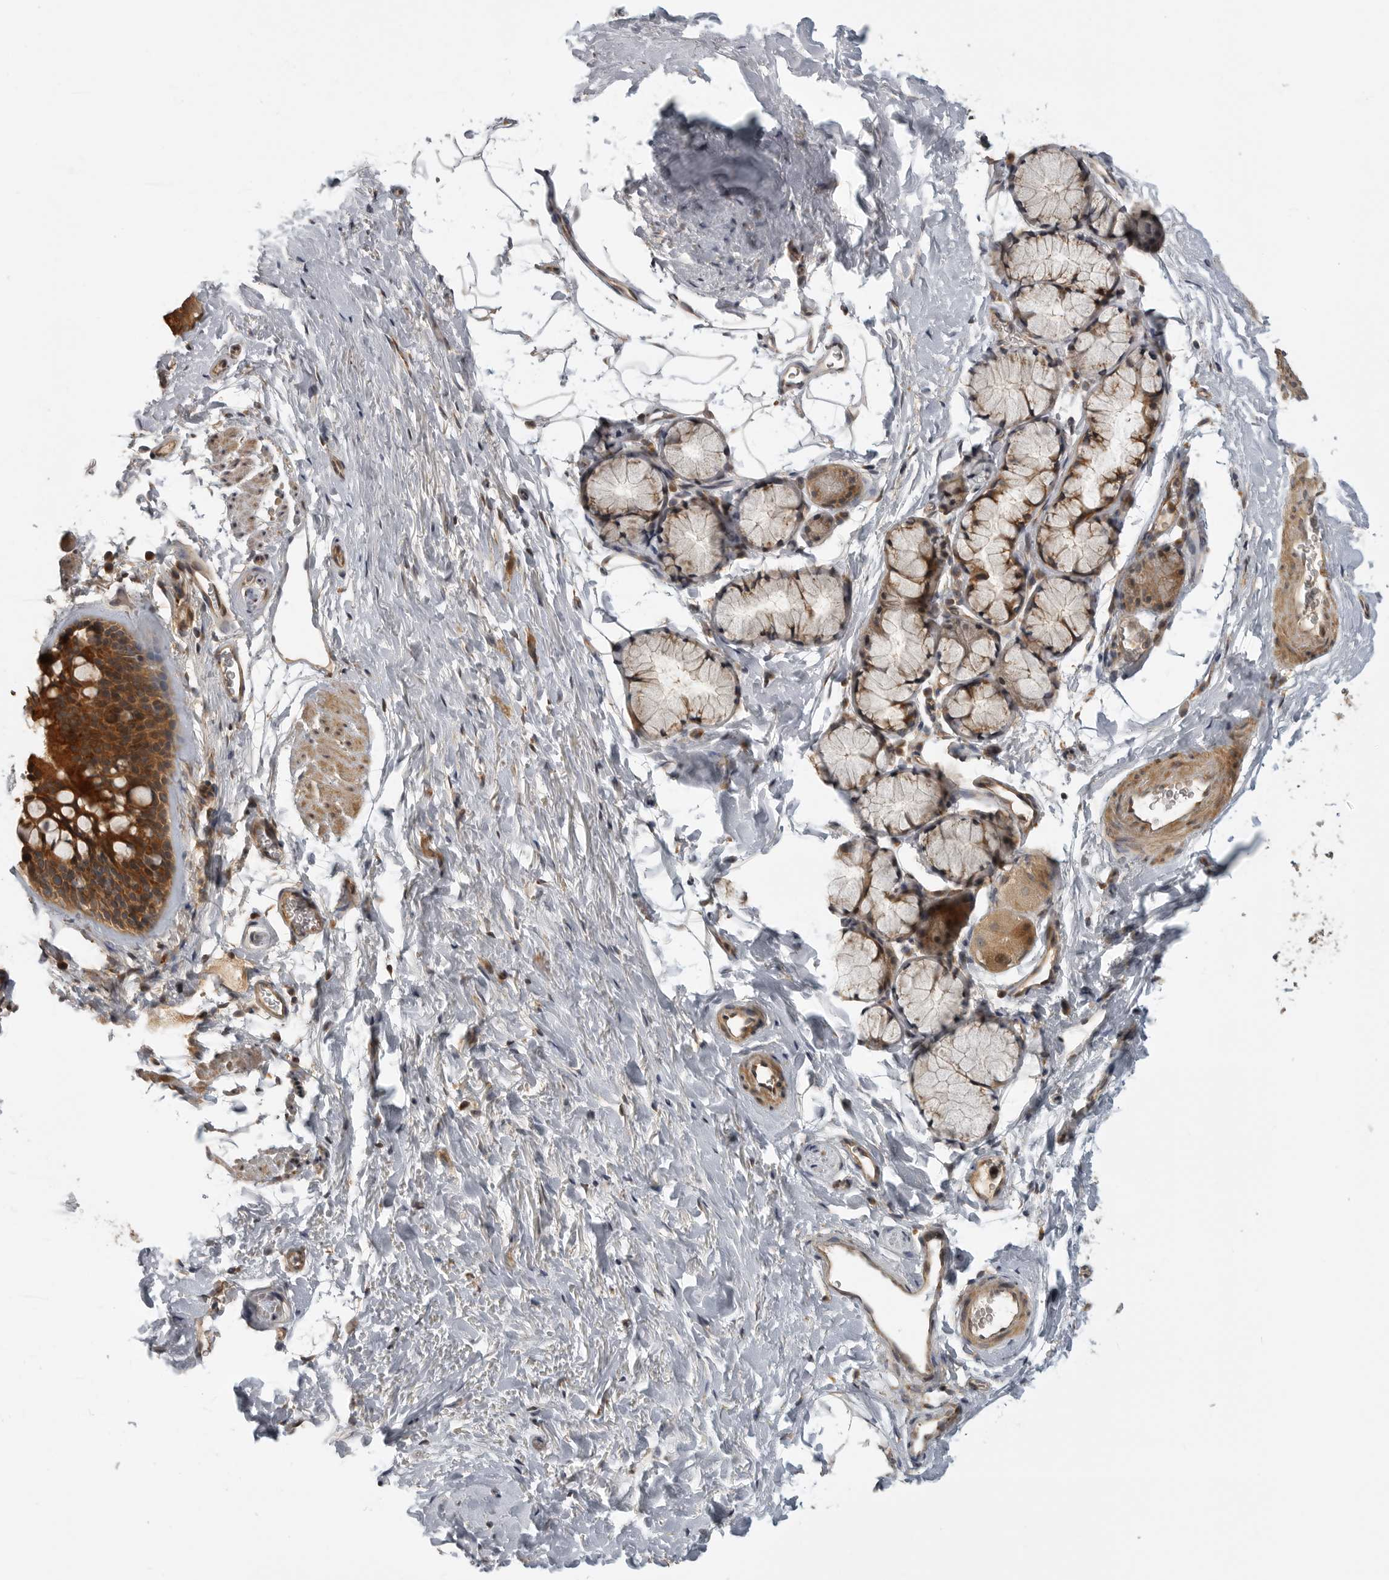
{"staining": {"intensity": "moderate", "quantity": ">75%", "location": "cytoplasmic/membranous"}, "tissue": "bronchus", "cell_type": "Respiratory epithelial cells", "image_type": "normal", "snomed": [{"axis": "morphology", "description": "Normal tissue, NOS"}, {"axis": "topography", "description": "Cartilage tissue"}, {"axis": "topography", "description": "Bronchus"}], "caption": "This is a micrograph of immunohistochemistry staining of normal bronchus, which shows moderate staining in the cytoplasmic/membranous of respiratory epithelial cells.", "gene": "CUEDC1", "patient": {"sex": "female", "age": 53}}